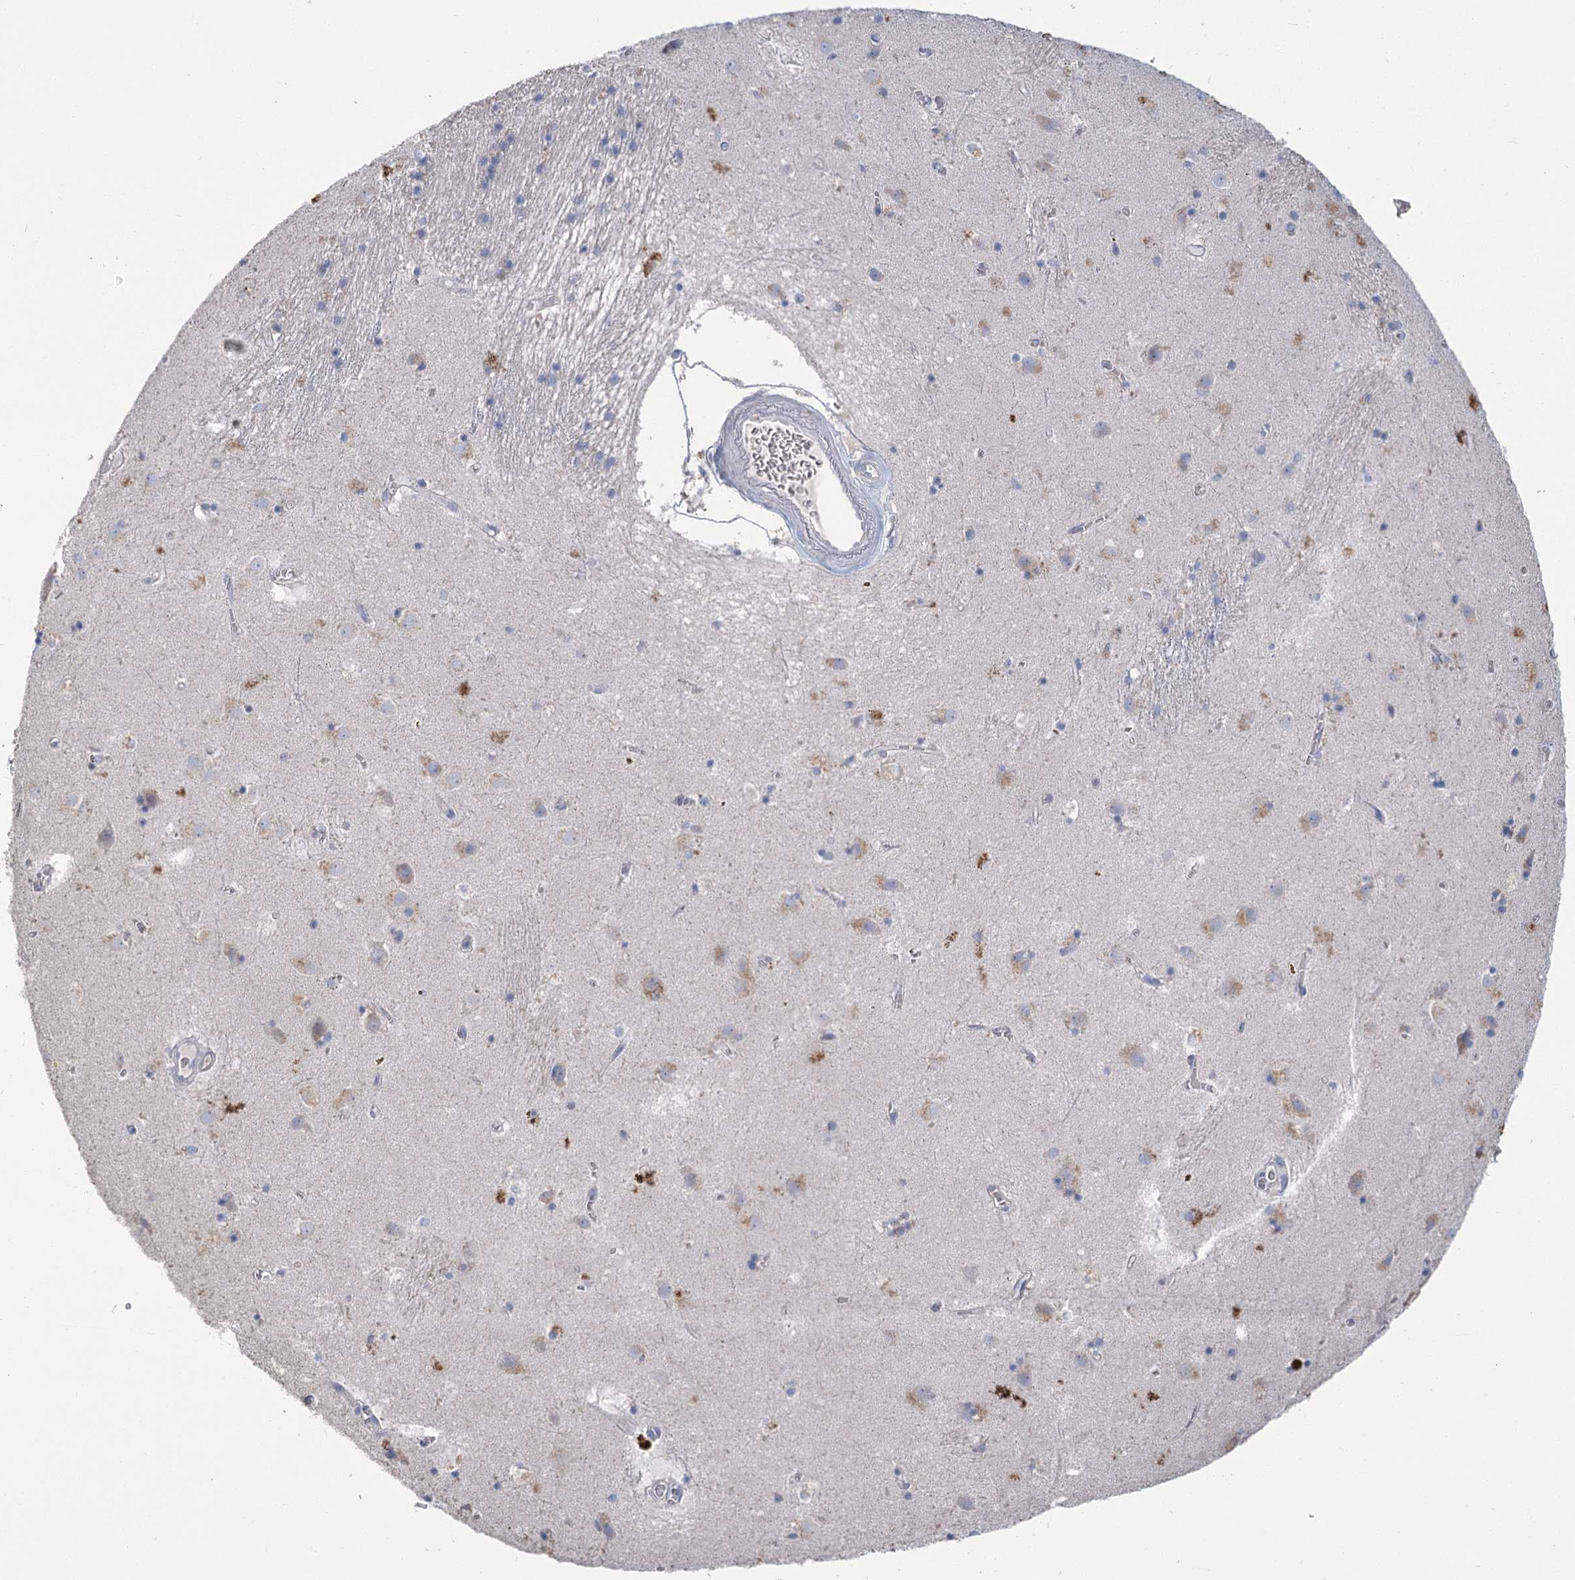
{"staining": {"intensity": "weak", "quantity": "<25%", "location": "cytoplasmic/membranous"}, "tissue": "caudate", "cell_type": "Glial cells", "image_type": "normal", "snomed": [{"axis": "morphology", "description": "Normal tissue, NOS"}, {"axis": "topography", "description": "Lateral ventricle wall"}], "caption": "Immunohistochemical staining of unremarkable human caudate exhibits no significant staining in glial cells. The staining is performed using DAB brown chromogen with nuclei counter-stained in using hematoxylin.", "gene": "SLC9A3", "patient": {"sex": "male", "age": 70}}